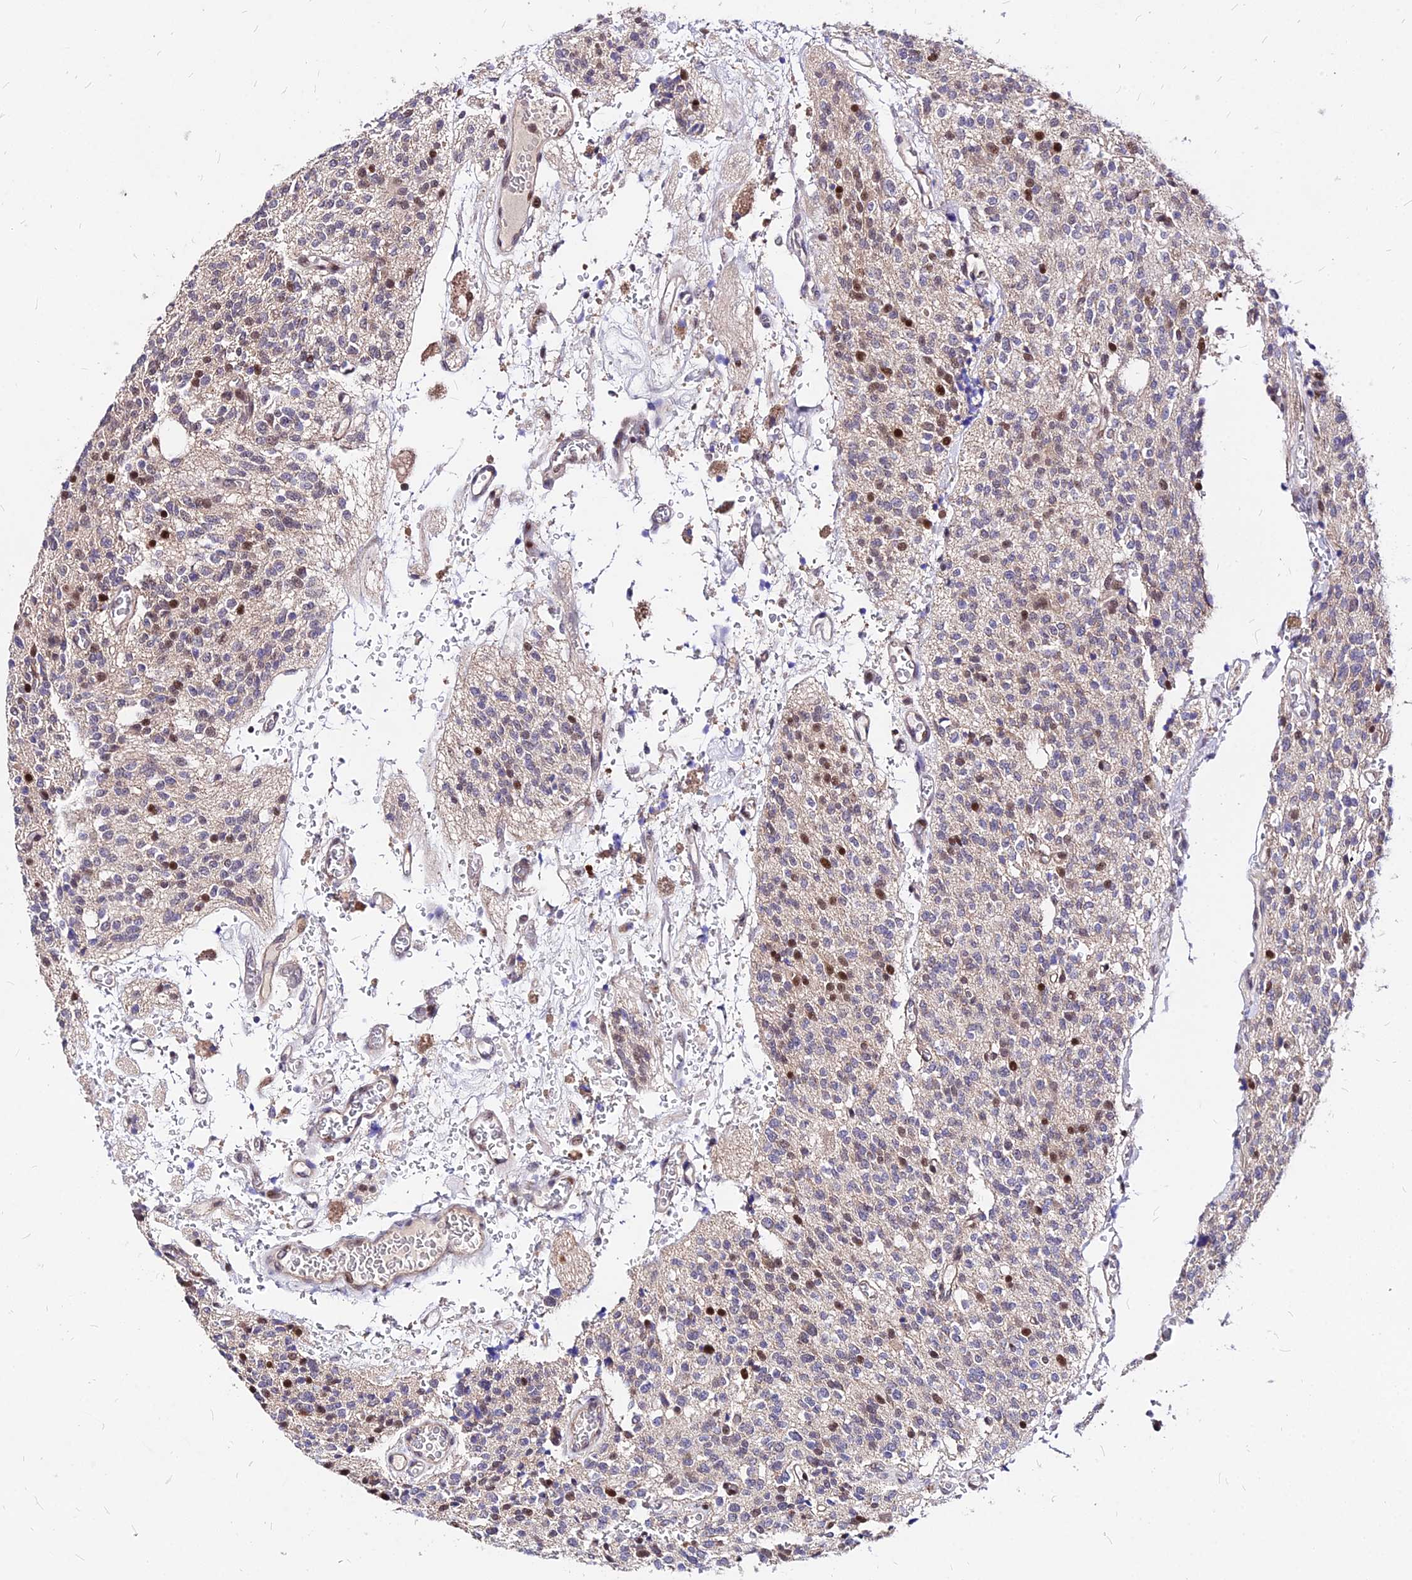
{"staining": {"intensity": "moderate", "quantity": "<25%", "location": "nuclear"}, "tissue": "glioma", "cell_type": "Tumor cells", "image_type": "cancer", "snomed": [{"axis": "morphology", "description": "Glioma, malignant, High grade"}, {"axis": "topography", "description": "Brain"}], "caption": "This histopathology image shows immunohistochemistry (IHC) staining of high-grade glioma (malignant), with low moderate nuclear staining in approximately <25% of tumor cells.", "gene": "DDX55", "patient": {"sex": "male", "age": 34}}